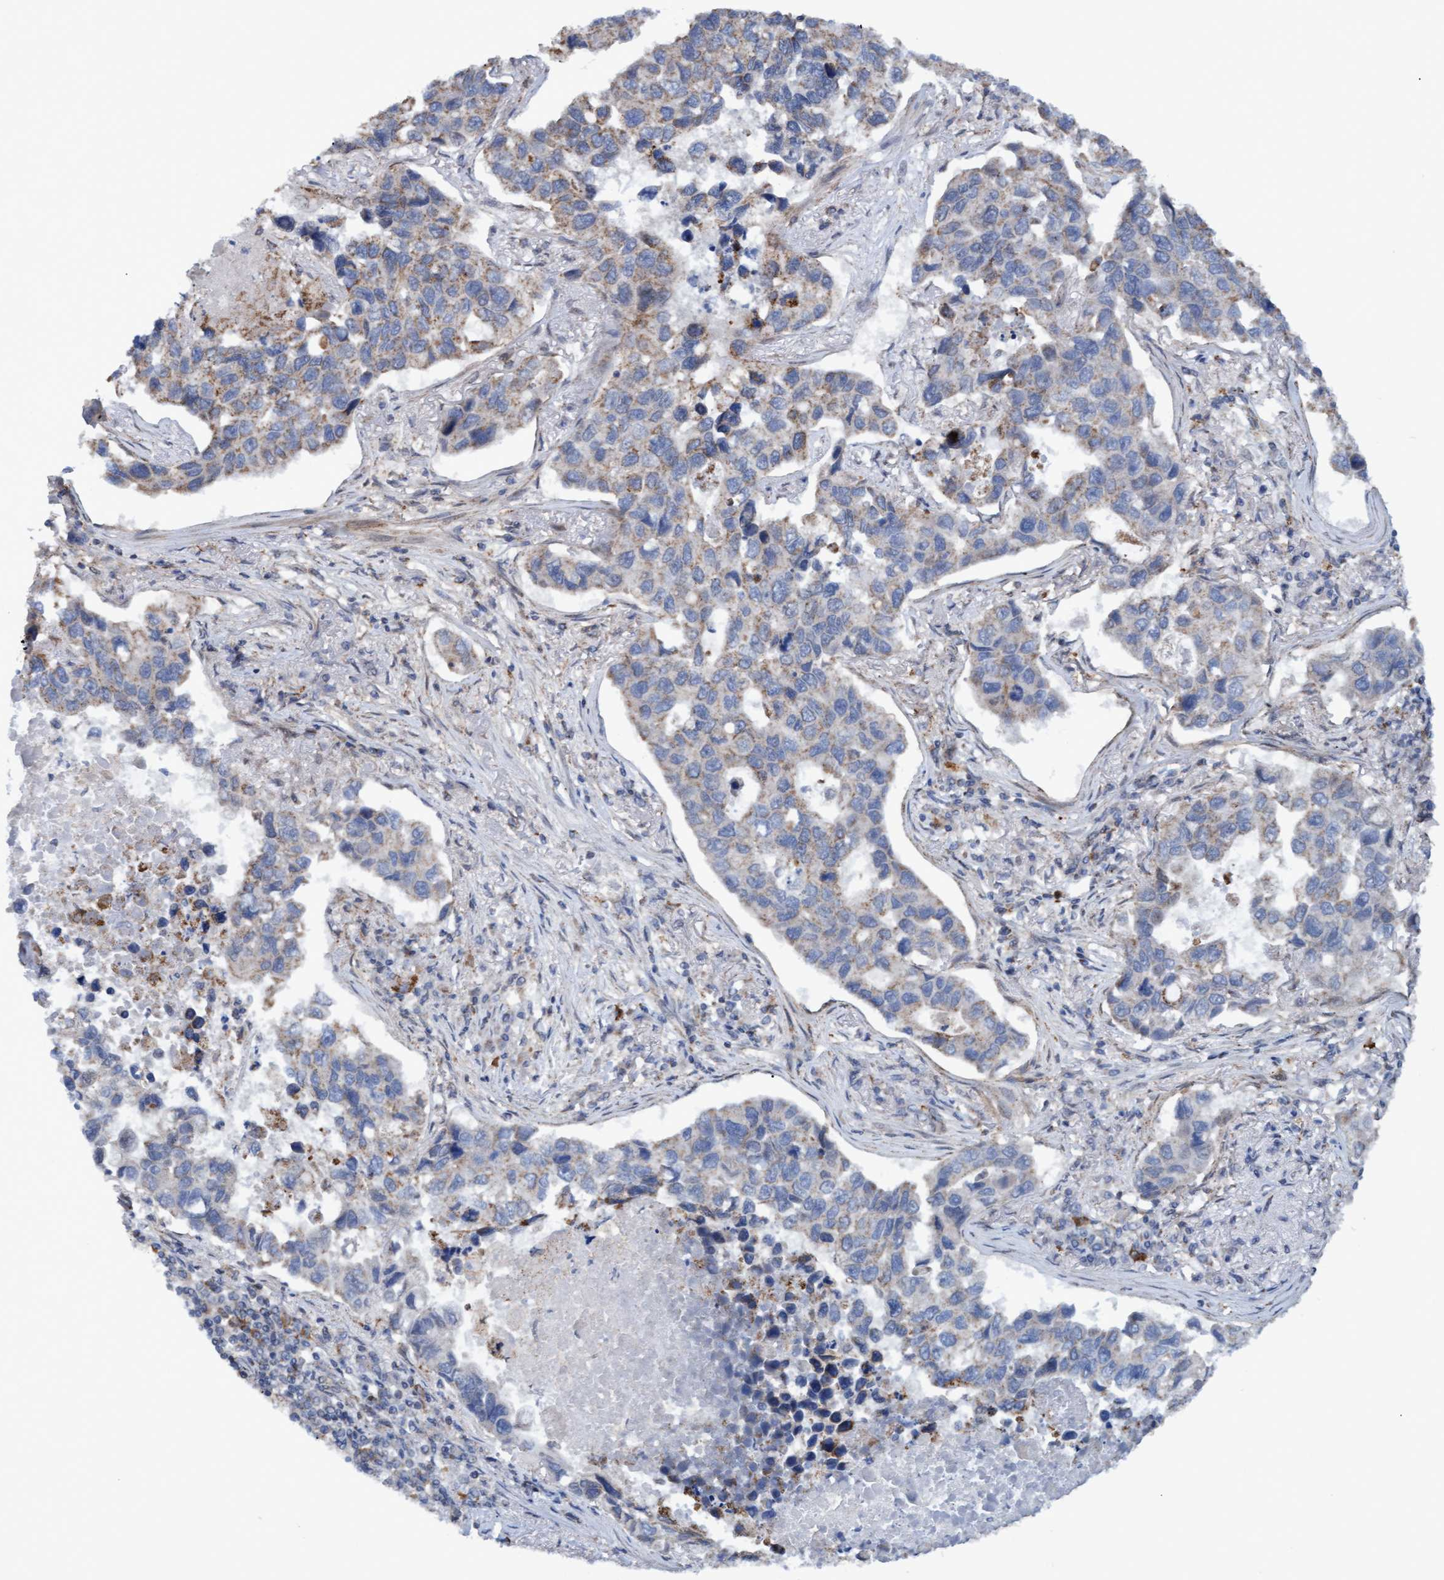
{"staining": {"intensity": "weak", "quantity": "<25%", "location": "cytoplasmic/membranous"}, "tissue": "lung cancer", "cell_type": "Tumor cells", "image_type": "cancer", "snomed": [{"axis": "morphology", "description": "Adenocarcinoma, NOS"}, {"axis": "topography", "description": "Lung"}], "caption": "Tumor cells show no significant protein staining in lung cancer (adenocarcinoma).", "gene": "MGLL", "patient": {"sex": "male", "age": 64}}